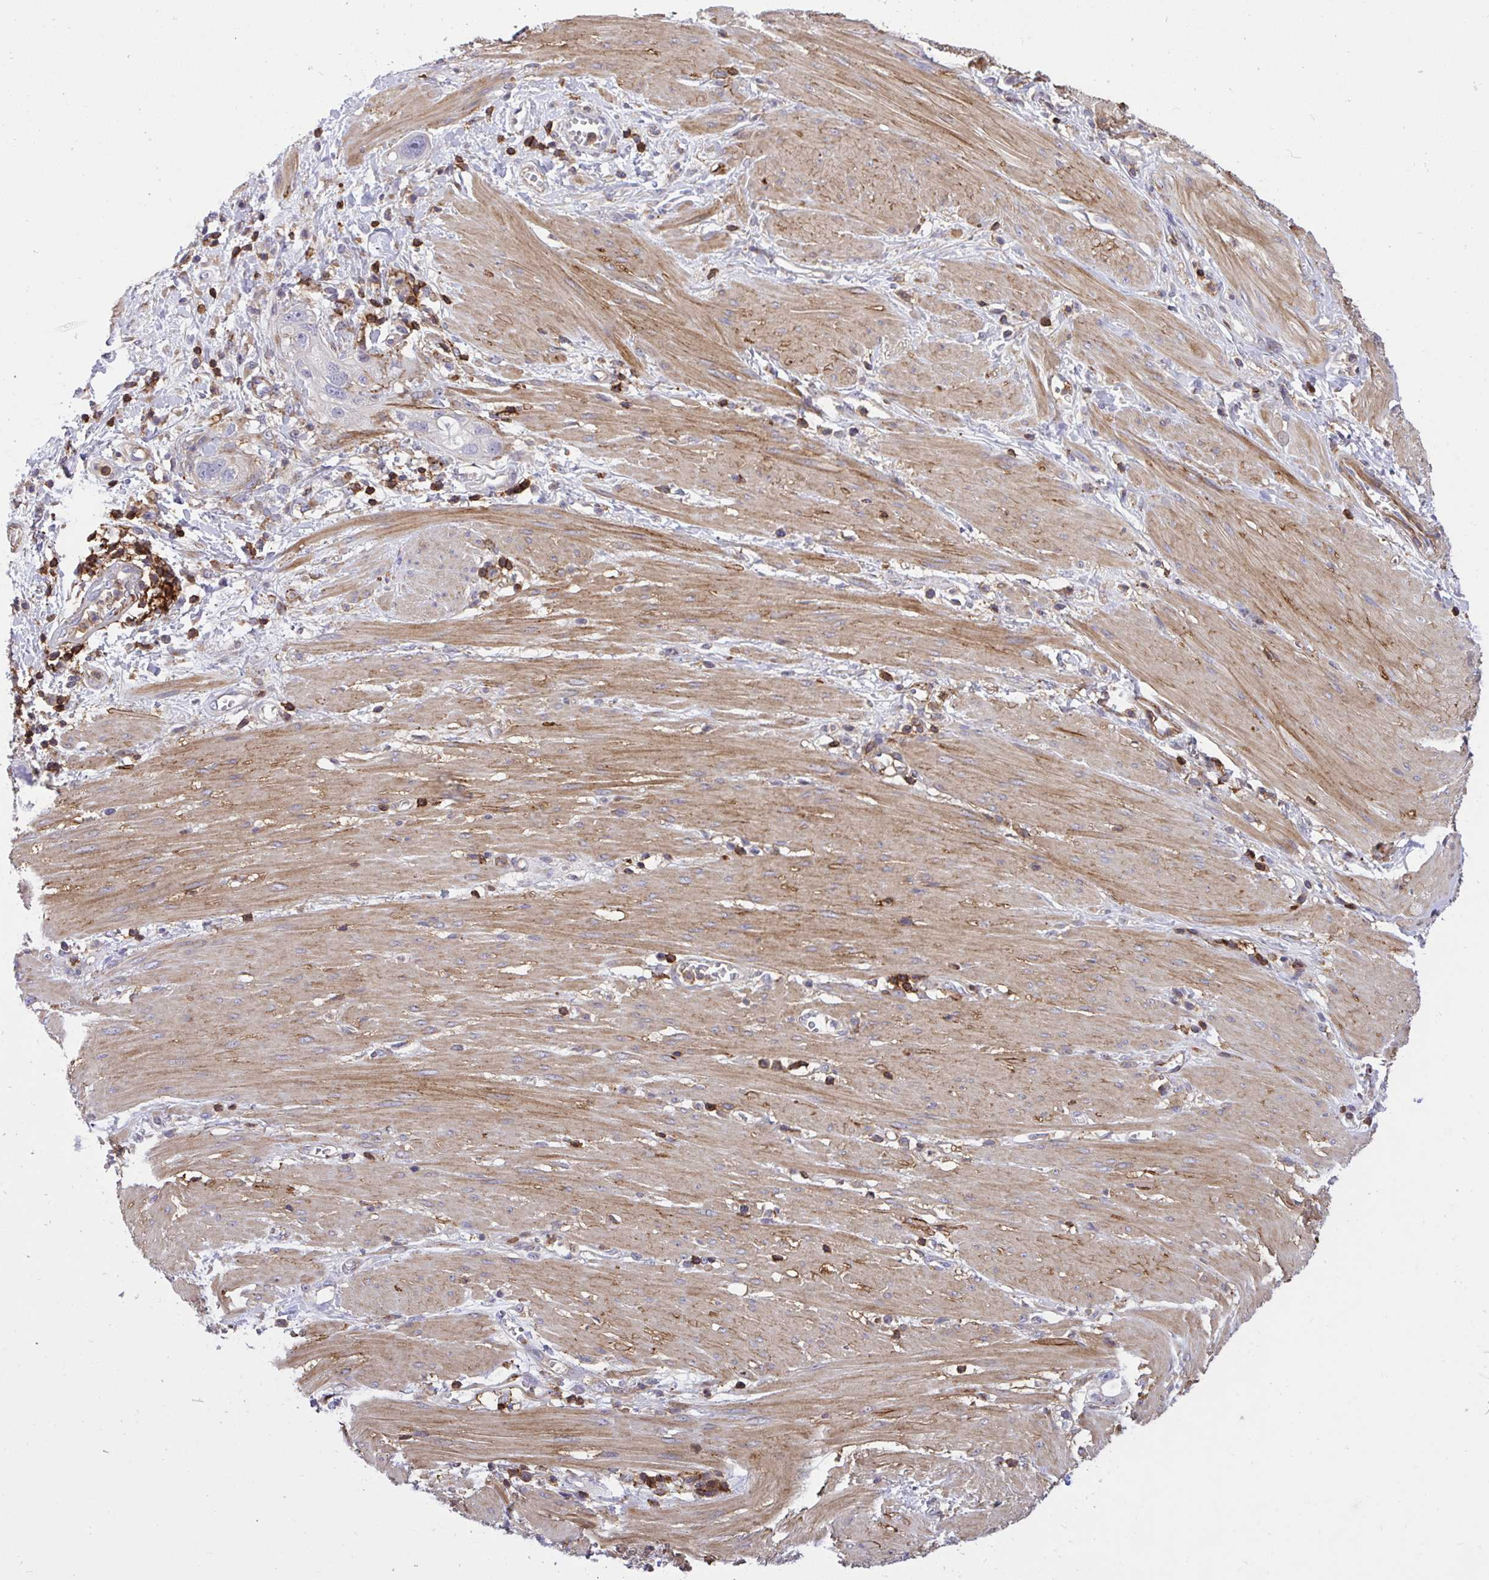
{"staining": {"intensity": "negative", "quantity": "none", "location": "none"}, "tissue": "stomach cancer", "cell_type": "Tumor cells", "image_type": "cancer", "snomed": [{"axis": "morphology", "description": "Adenocarcinoma, NOS"}, {"axis": "topography", "description": "Stomach"}, {"axis": "topography", "description": "Stomach, lower"}], "caption": "Stomach cancer was stained to show a protein in brown. There is no significant expression in tumor cells. Nuclei are stained in blue.", "gene": "ERI1", "patient": {"sex": "female", "age": 48}}